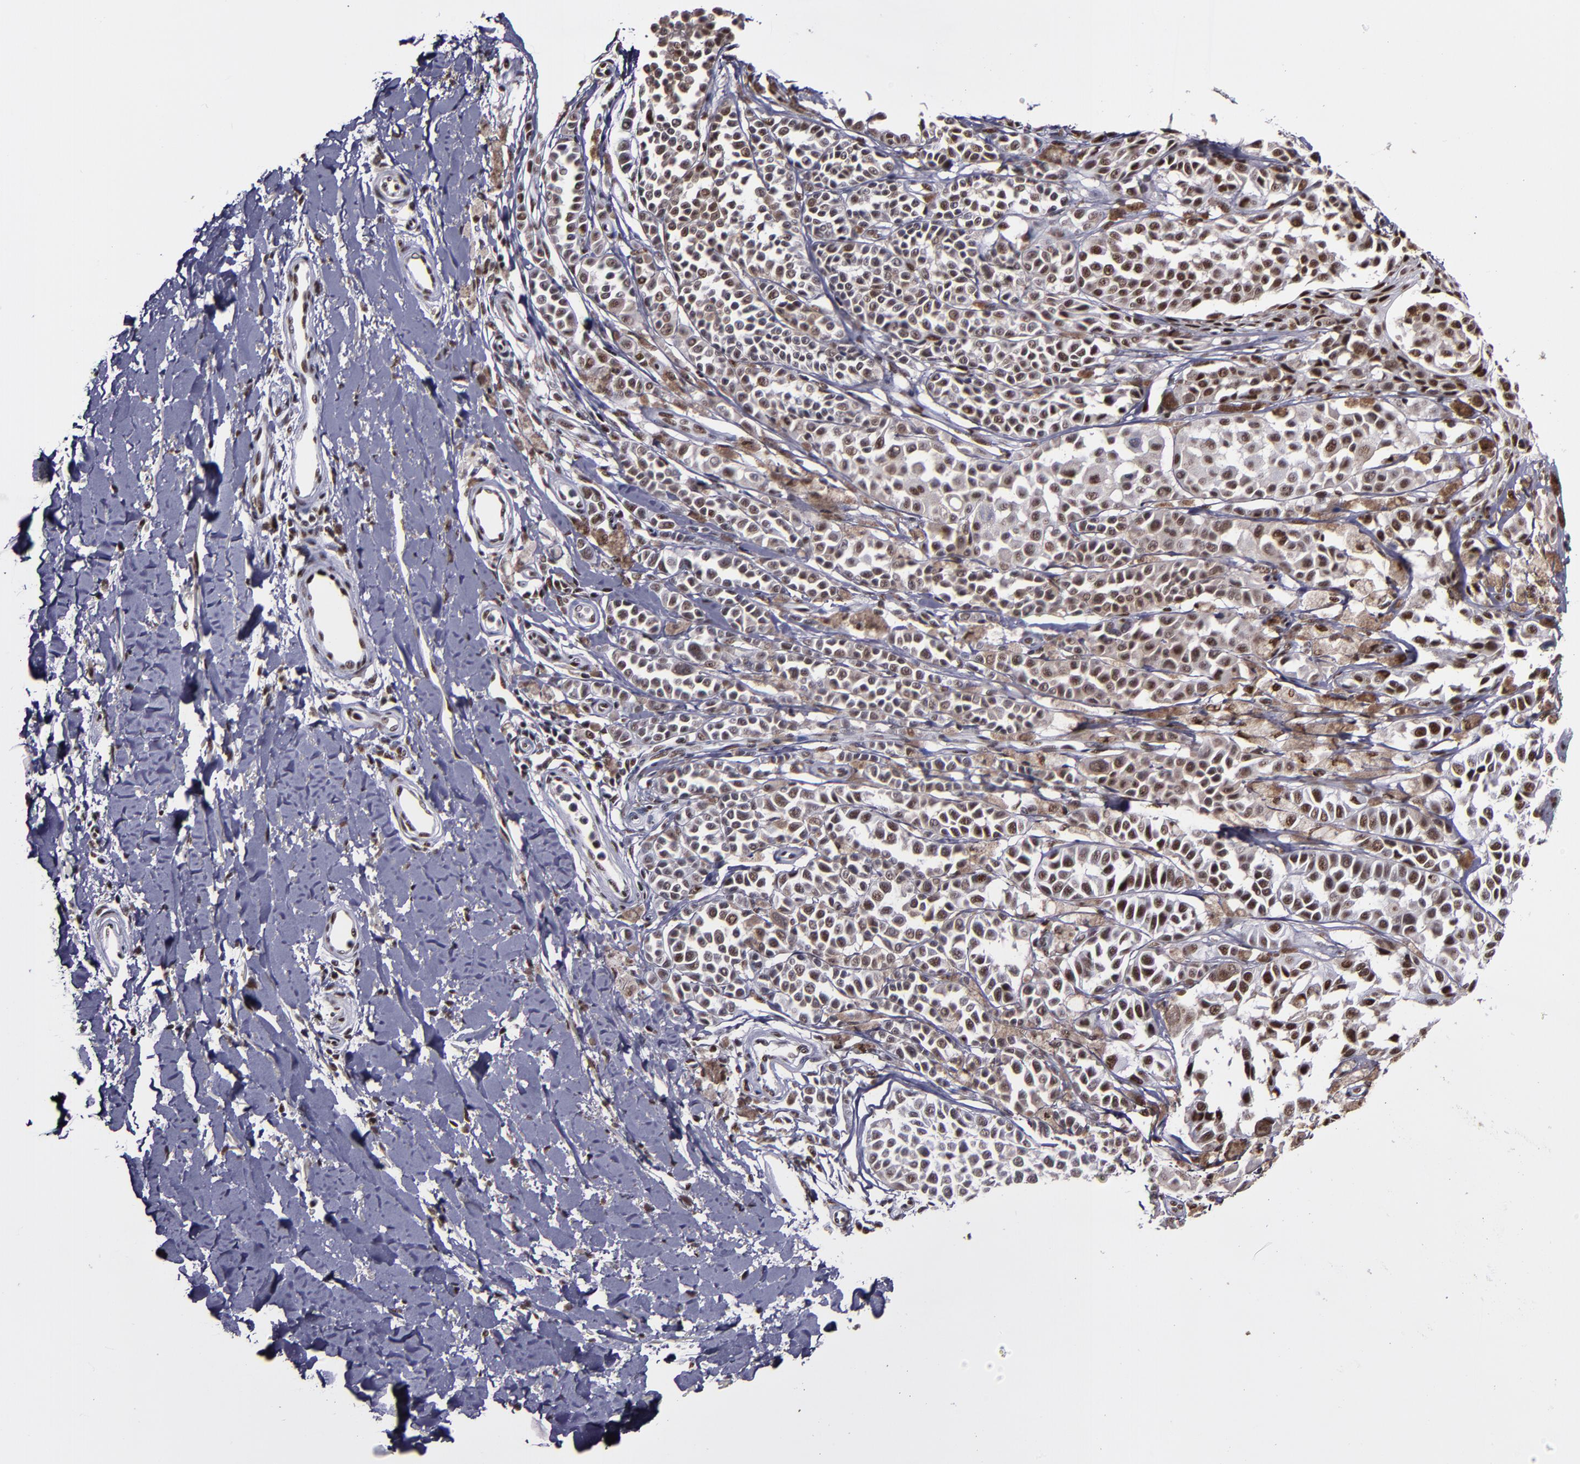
{"staining": {"intensity": "moderate", "quantity": ">75%", "location": "nuclear"}, "tissue": "melanoma", "cell_type": "Tumor cells", "image_type": "cancer", "snomed": [{"axis": "morphology", "description": "Malignant melanoma, NOS"}, {"axis": "topography", "description": "Skin"}], "caption": "An immunohistochemistry (IHC) histopathology image of tumor tissue is shown. Protein staining in brown highlights moderate nuclear positivity in malignant melanoma within tumor cells.", "gene": "PPP4R3A", "patient": {"sex": "female", "age": 38}}